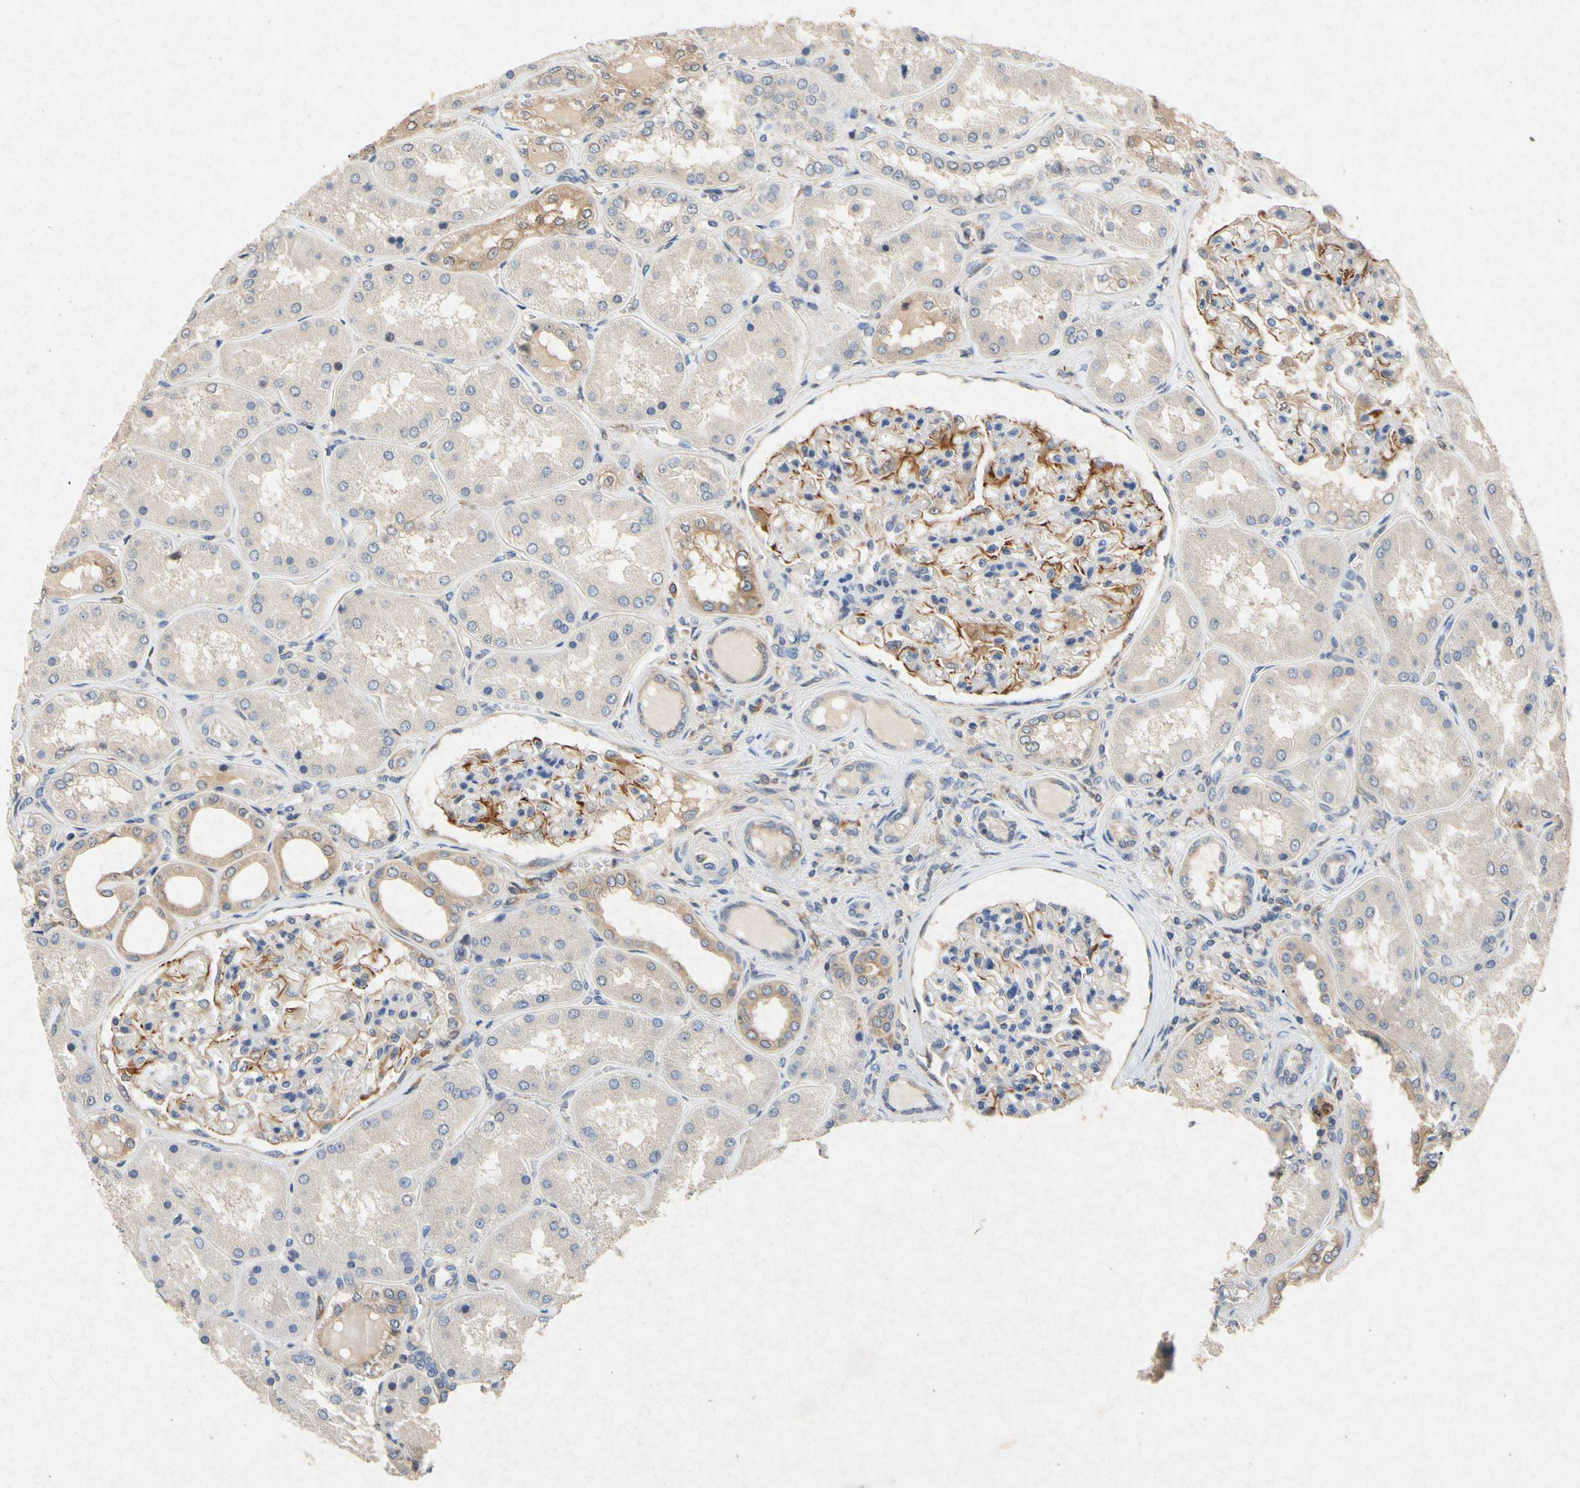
{"staining": {"intensity": "weak", "quantity": "<25%", "location": "cytoplasmic/membranous"}, "tissue": "kidney", "cell_type": "Cells in glomeruli", "image_type": "normal", "snomed": [{"axis": "morphology", "description": "Normal tissue, NOS"}, {"axis": "topography", "description": "Kidney"}], "caption": "Benign kidney was stained to show a protein in brown. There is no significant positivity in cells in glomeruli. The staining is performed using DAB (3,3'-diaminobenzidine) brown chromogen with nuclei counter-stained in using hematoxylin.", "gene": "RPS6KA1", "patient": {"sex": "female", "age": 56}}